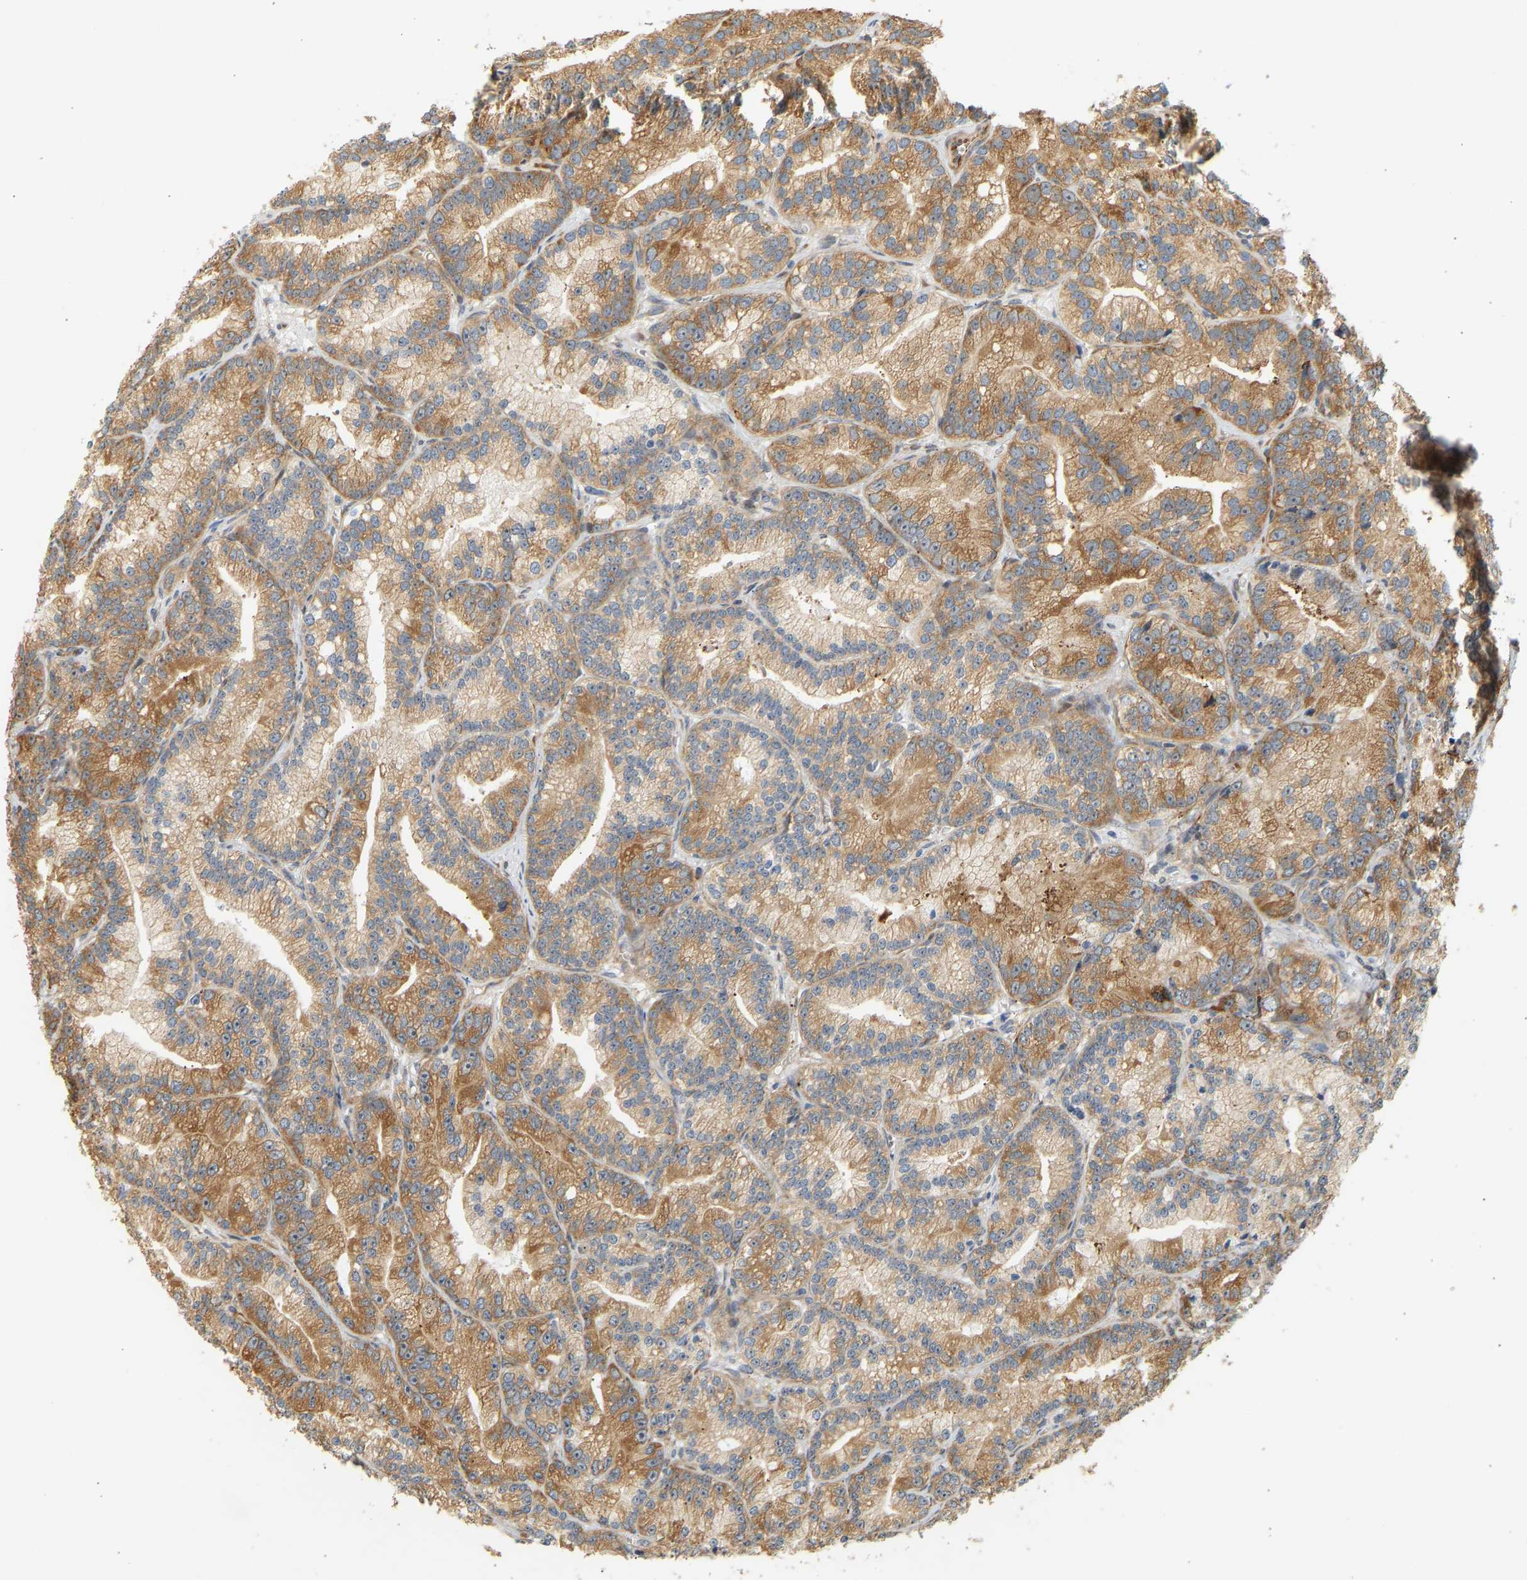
{"staining": {"intensity": "moderate", "quantity": ">75%", "location": "cytoplasmic/membranous"}, "tissue": "prostate cancer", "cell_type": "Tumor cells", "image_type": "cancer", "snomed": [{"axis": "morphology", "description": "Adenocarcinoma, Low grade"}, {"axis": "topography", "description": "Prostate"}], "caption": "A brown stain labels moderate cytoplasmic/membranous expression of a protein in human prostate cancer (low-grade adenocarcinoma) tumor cells. (IHC, brightfield microscopy, high magnification).", "gene": "RPS14", "patient": {"sex": "male", "age": 89}}